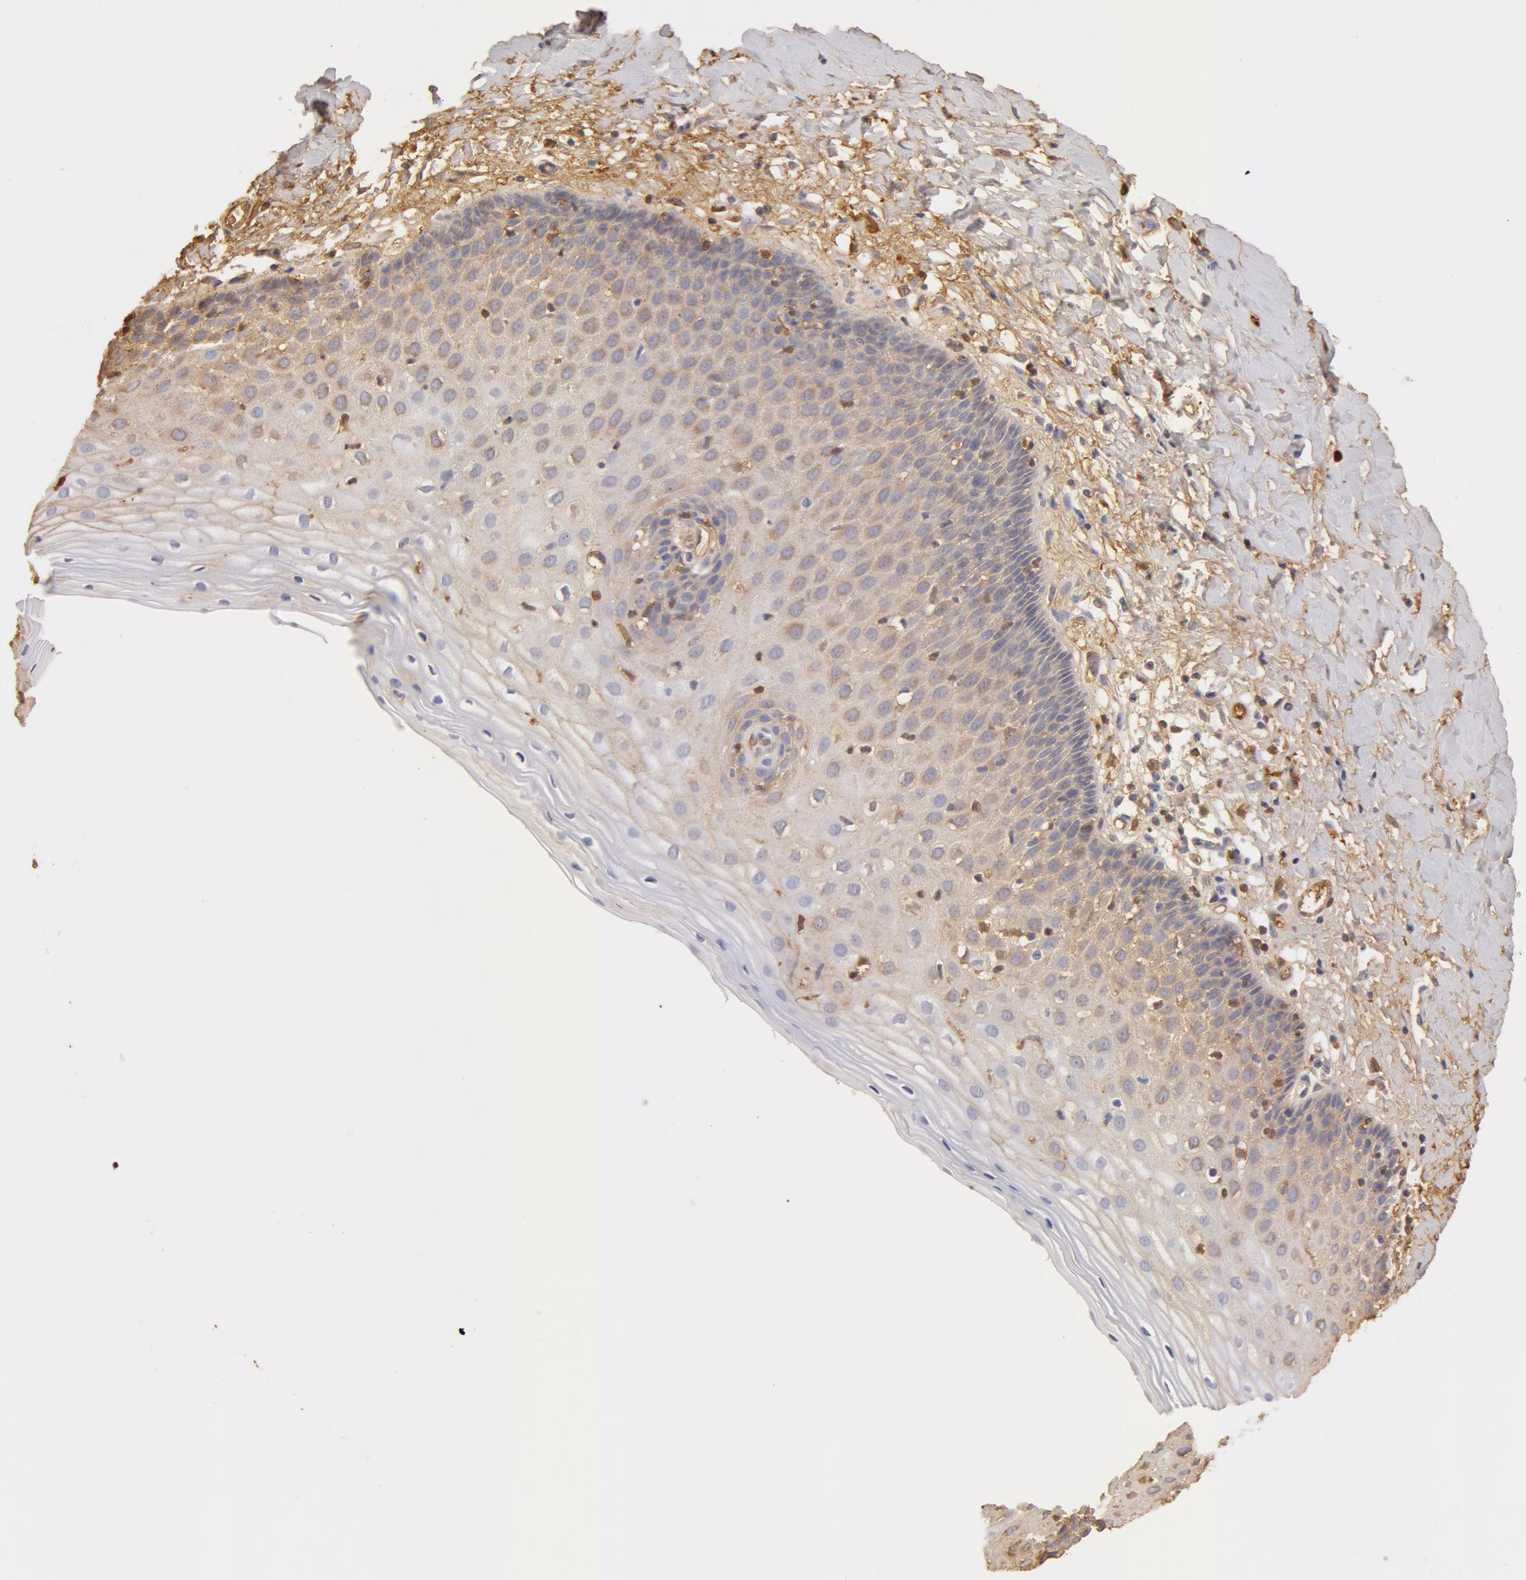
{"staining": {"intensity": "negative", "quantity": "none", "location": "none"}, "tissue": "cervix", "cell_type": "Glandular cells", "image_type": "normal", "snomed": [{"axis": "morphology", "description": "Normal tissue, NOS"}, {"axis": "topography", "description": "Cervix"}], "caption": "IHC of normal cervix reveals no positivity in glandular cells.", "gene": "TF", "patient": {"sex": "female", "age": 53}}